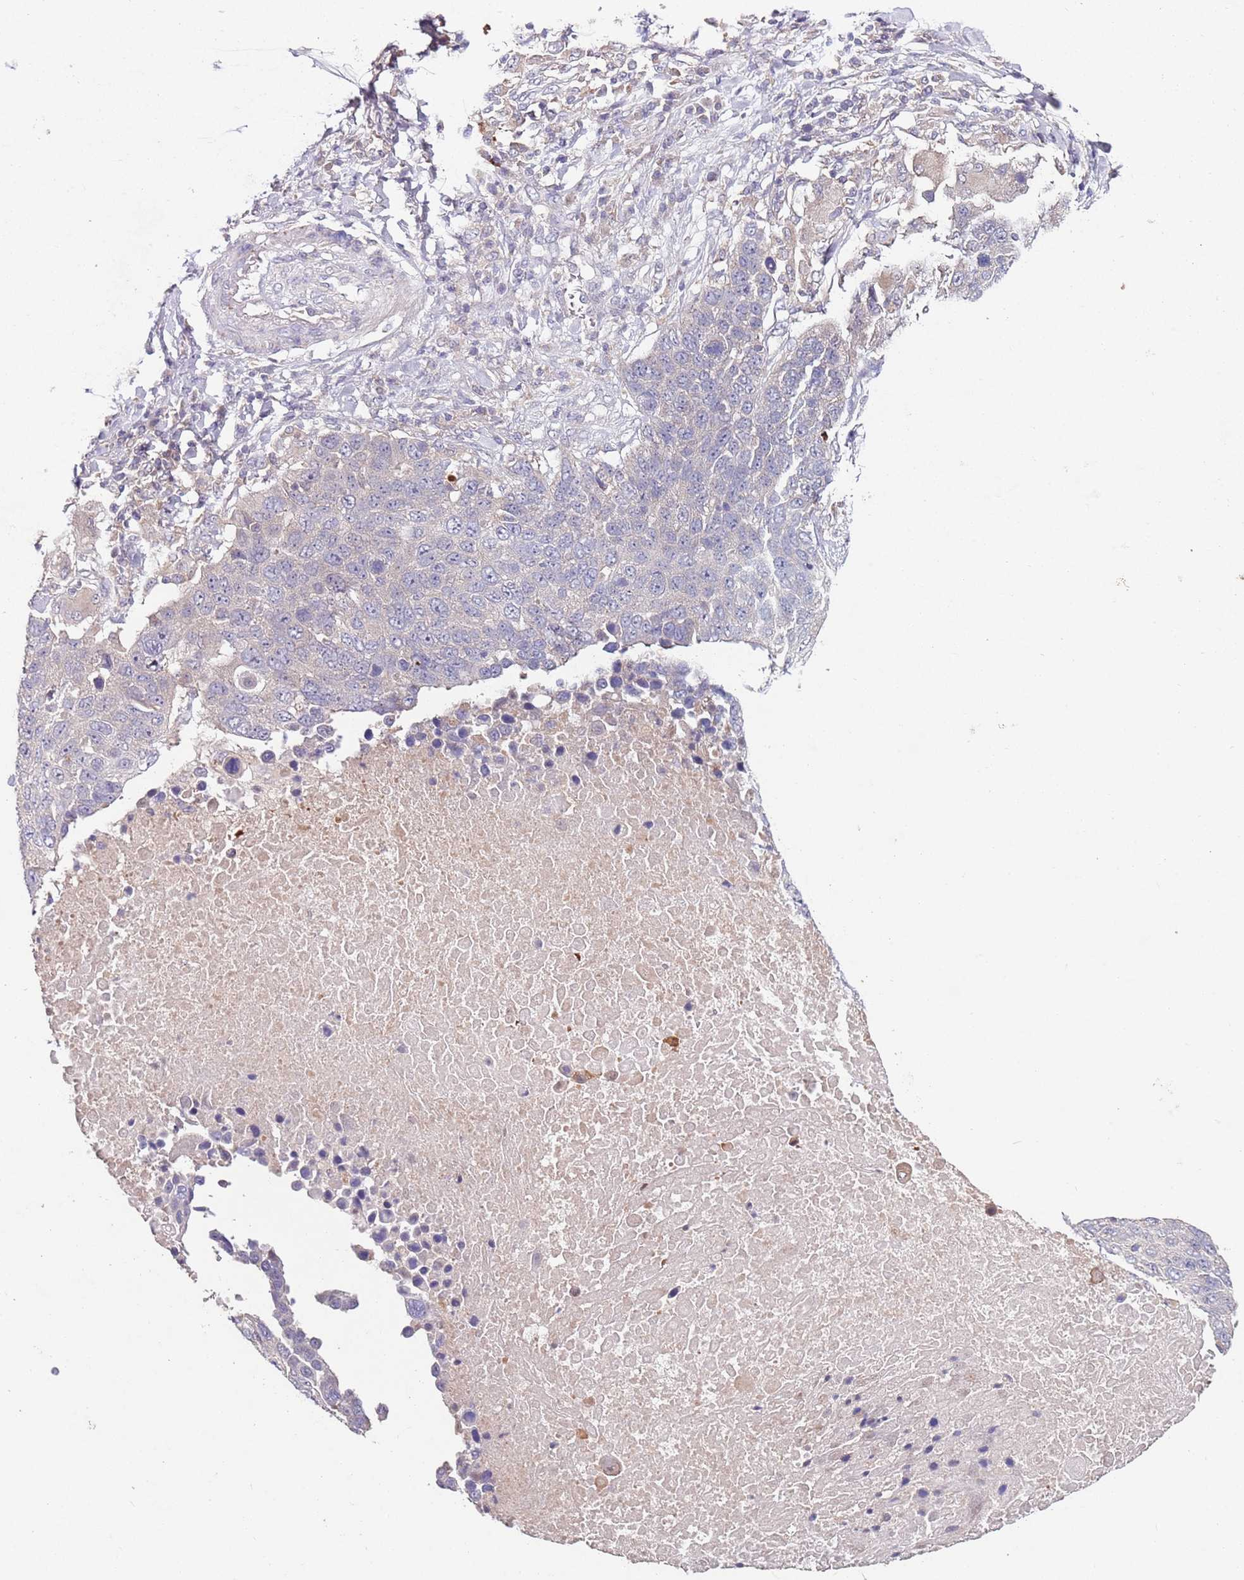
{"staining": {"intensity": "negative", "quantity": "none", "location": "none"}, "tissue": "lung cancer", "cell_type": "Tumor cells", "image_type": "cancer", "snomed": [{"axis": "morphology", "description": "Normal tissue, NOS"}, {"axis": "morphology", "description": "Squamous cell carcinoma, NOS"}, {"axis": "topography", "description": "Lymph node"}, {"axis": "topography", "description": "Lung"}], "caption": "The image shows no significant positivity in tumor cells of squamous cell carcinoma (lung).", "gene": "NRDE2", "patient": {"sex": "male", "age": 66}}